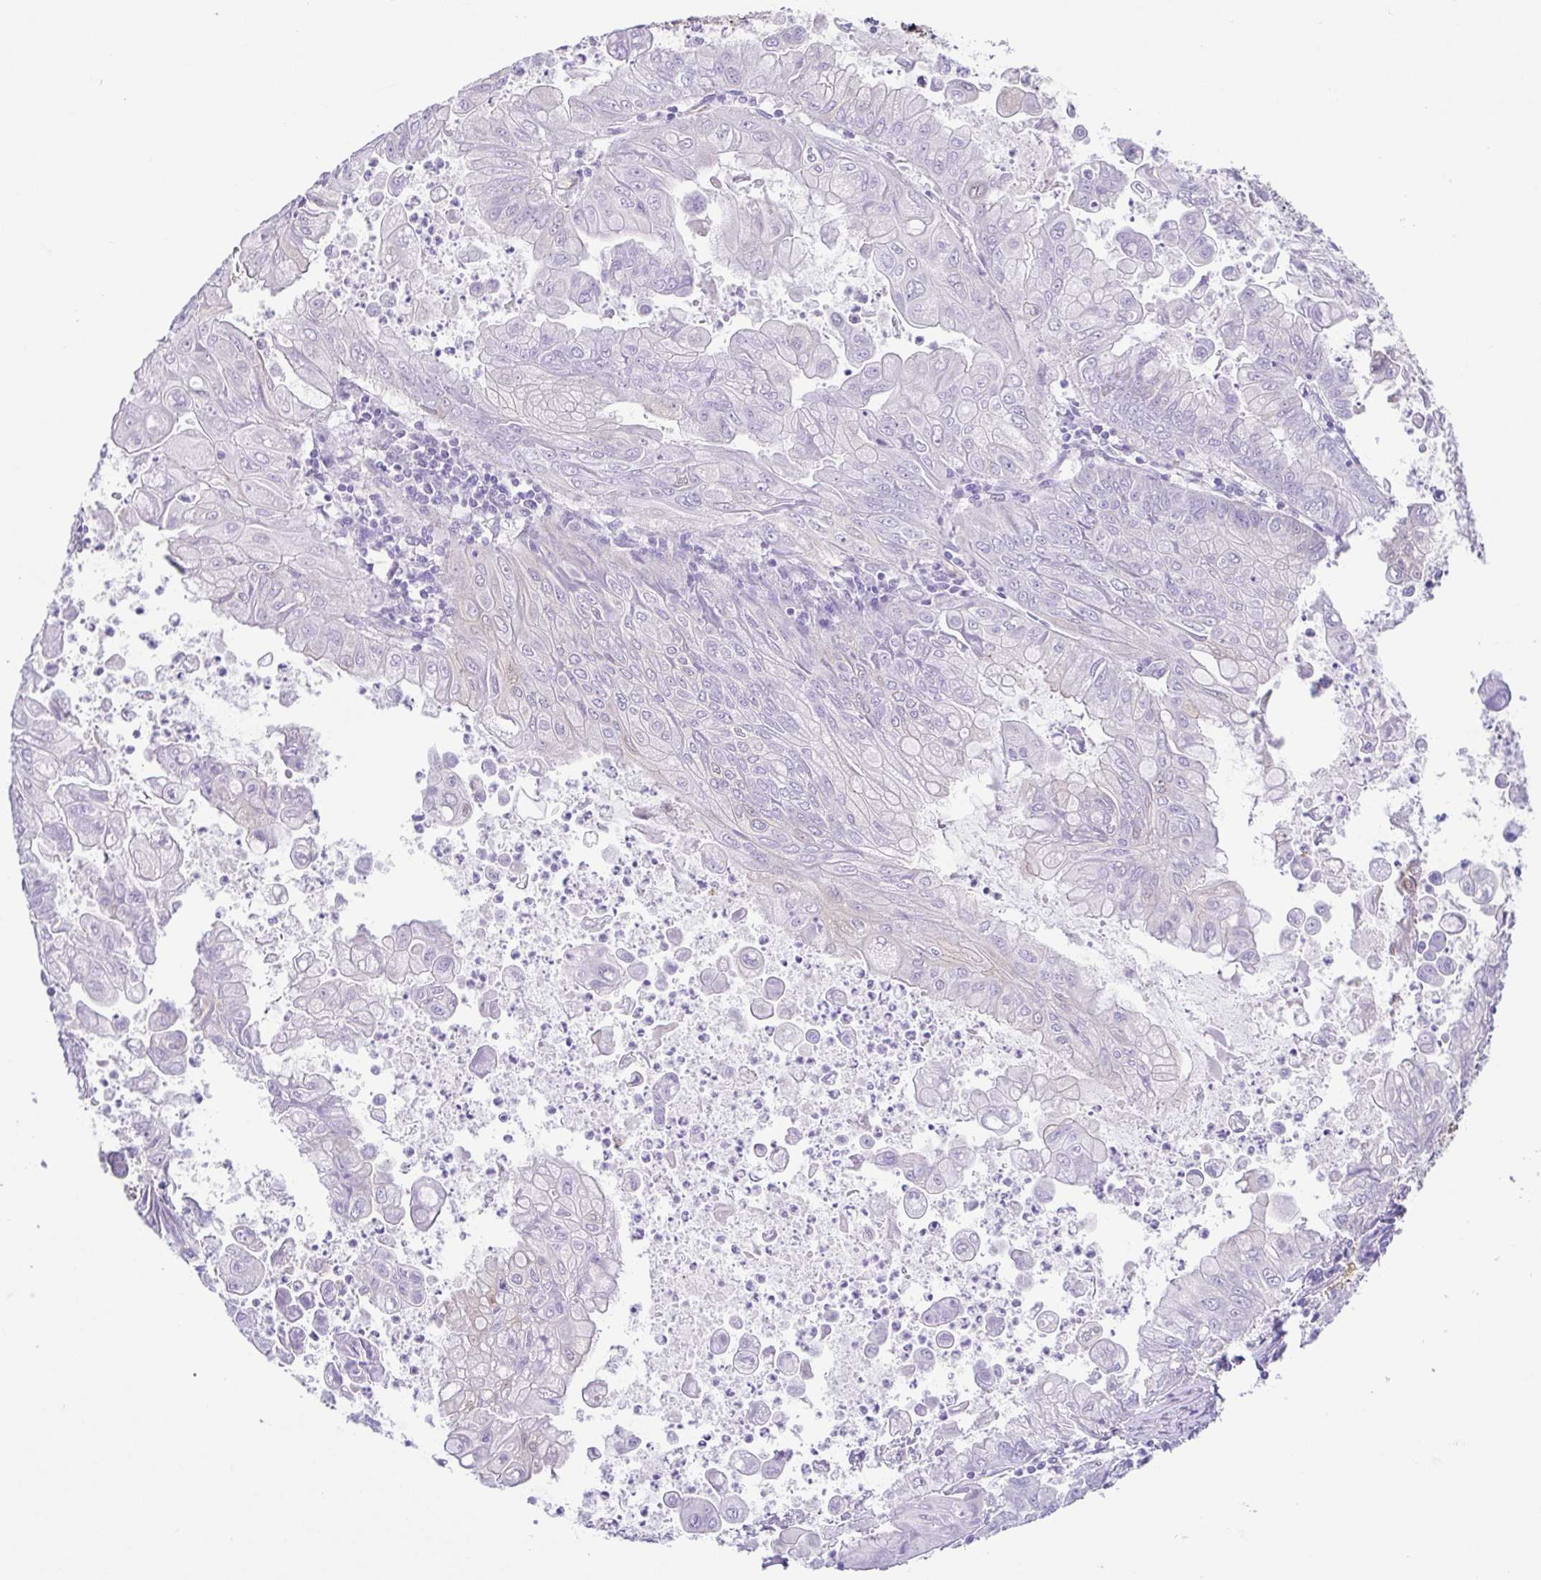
{"staining": {"intensity": "negative", "quantity": "none", "location": "none"}, "tissue": "stomach cancer", "cell_type": "Tumor cells", "image_type": "cancer", "snomed": [{"axis": "morphology", "description": "Adenocarcinoma, NOS"}, {"axis": "topography", "description": "Stomach, upper"}], "caption": "This is an immunohistochemistry (IHC) photomicrograph of stomach cancer. There is no expression in tumor cells.", "gene": "EPB42", "patient": {"sex": "male", "age": 80}}